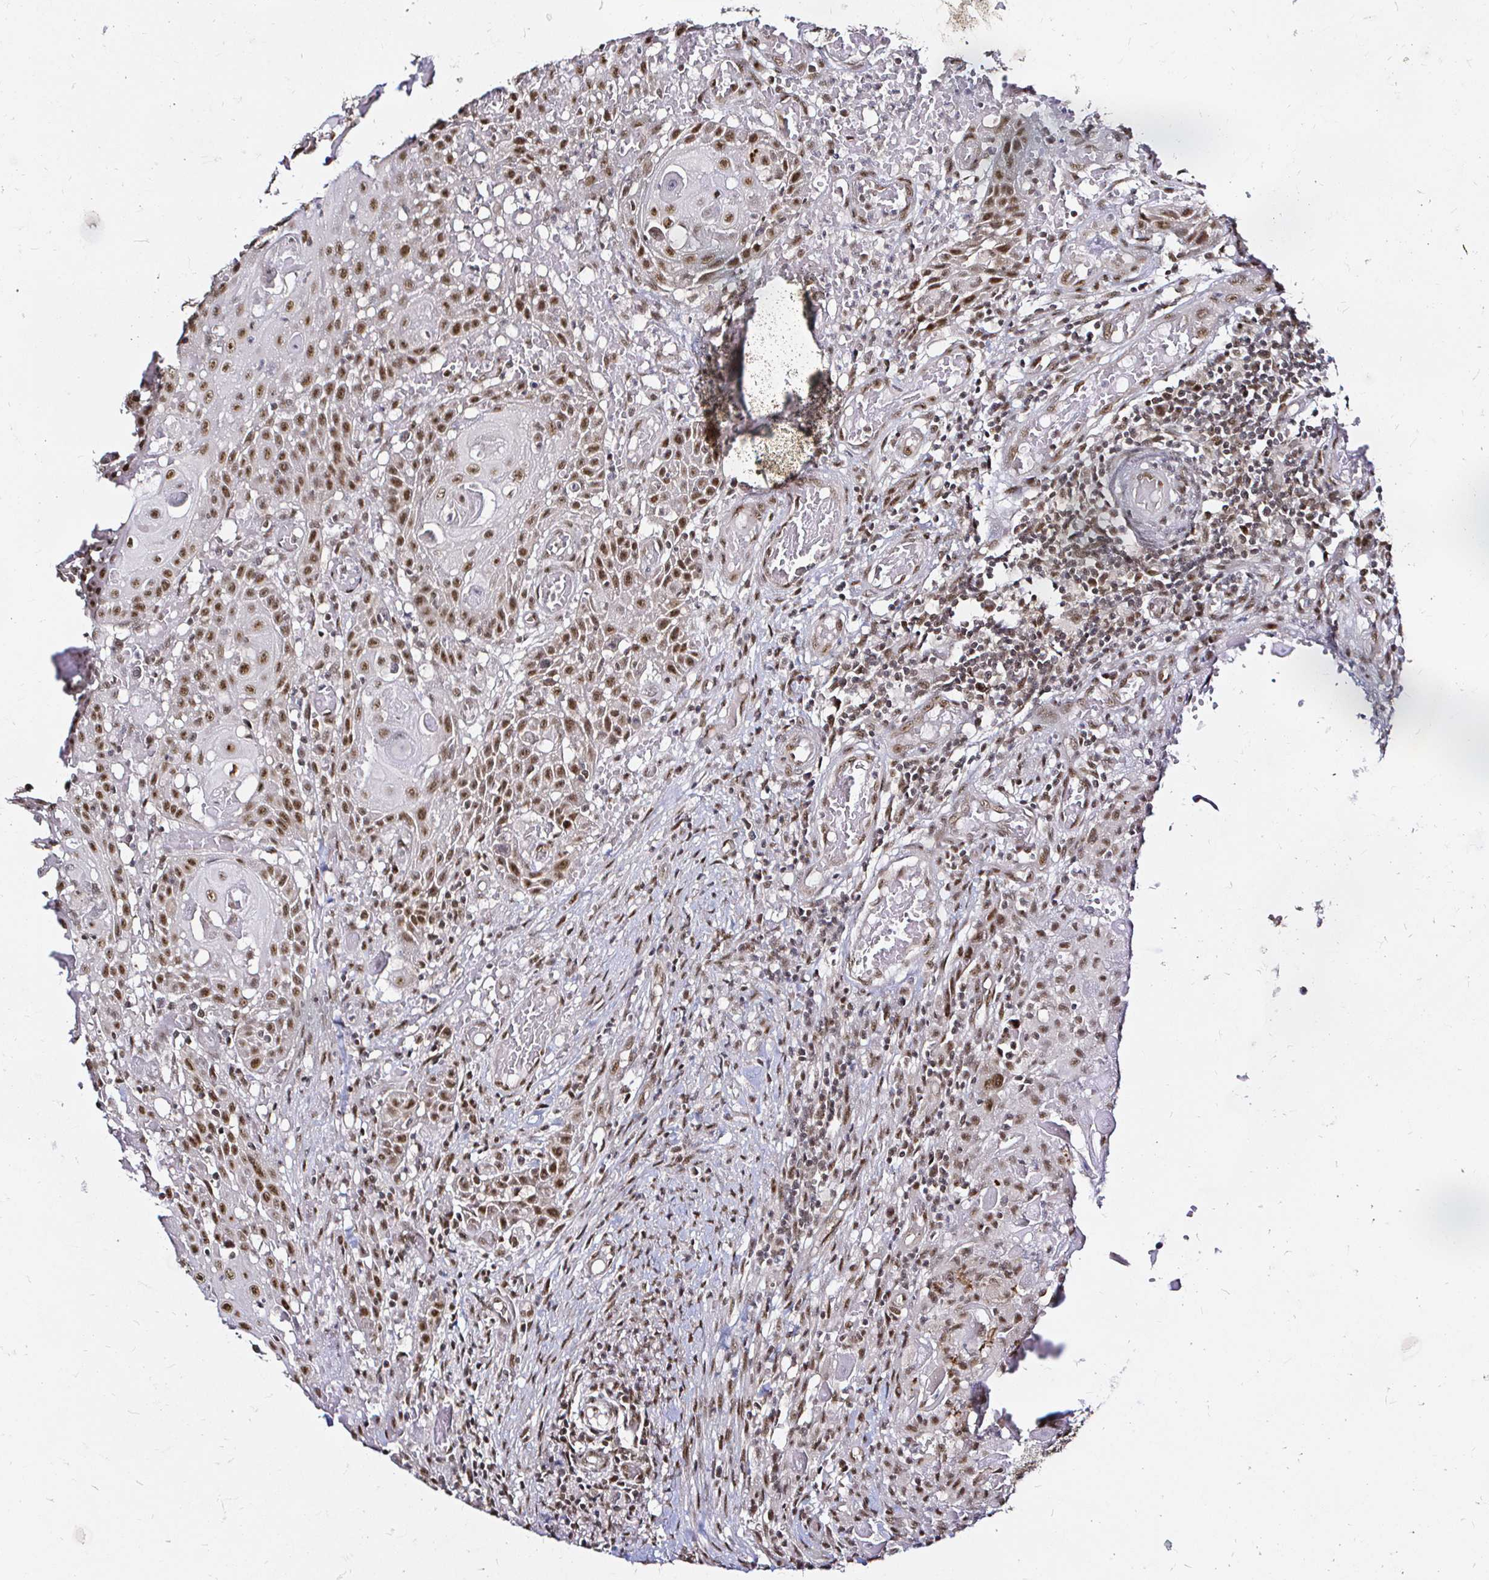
{"staining": {"intensity": "moderate", "quantity": ">75%", "location": "nuclear"}, "tissue": "head and neck cancer", "cell_type": "Tumor cells", "image_type": "cancer", "snomed": [{"axis": "morphology", "description": "Normal tissue, NOS"}, {"axis": "morphology", "description": "Squamous cell carcinoma, NOS"}, {"axis": "topography", "description": "Oral tissue"}, {"axis": "topography", "description": "Head-Neck"}], "caption": "Human squamous cell carcinoma (head and neck) stained with a brown dye shows moderate nuclear positive positivity in approximately >75% of tumor cells.", "gene": "SNRPC", "patient": {"sex": "female", "age": 55}}